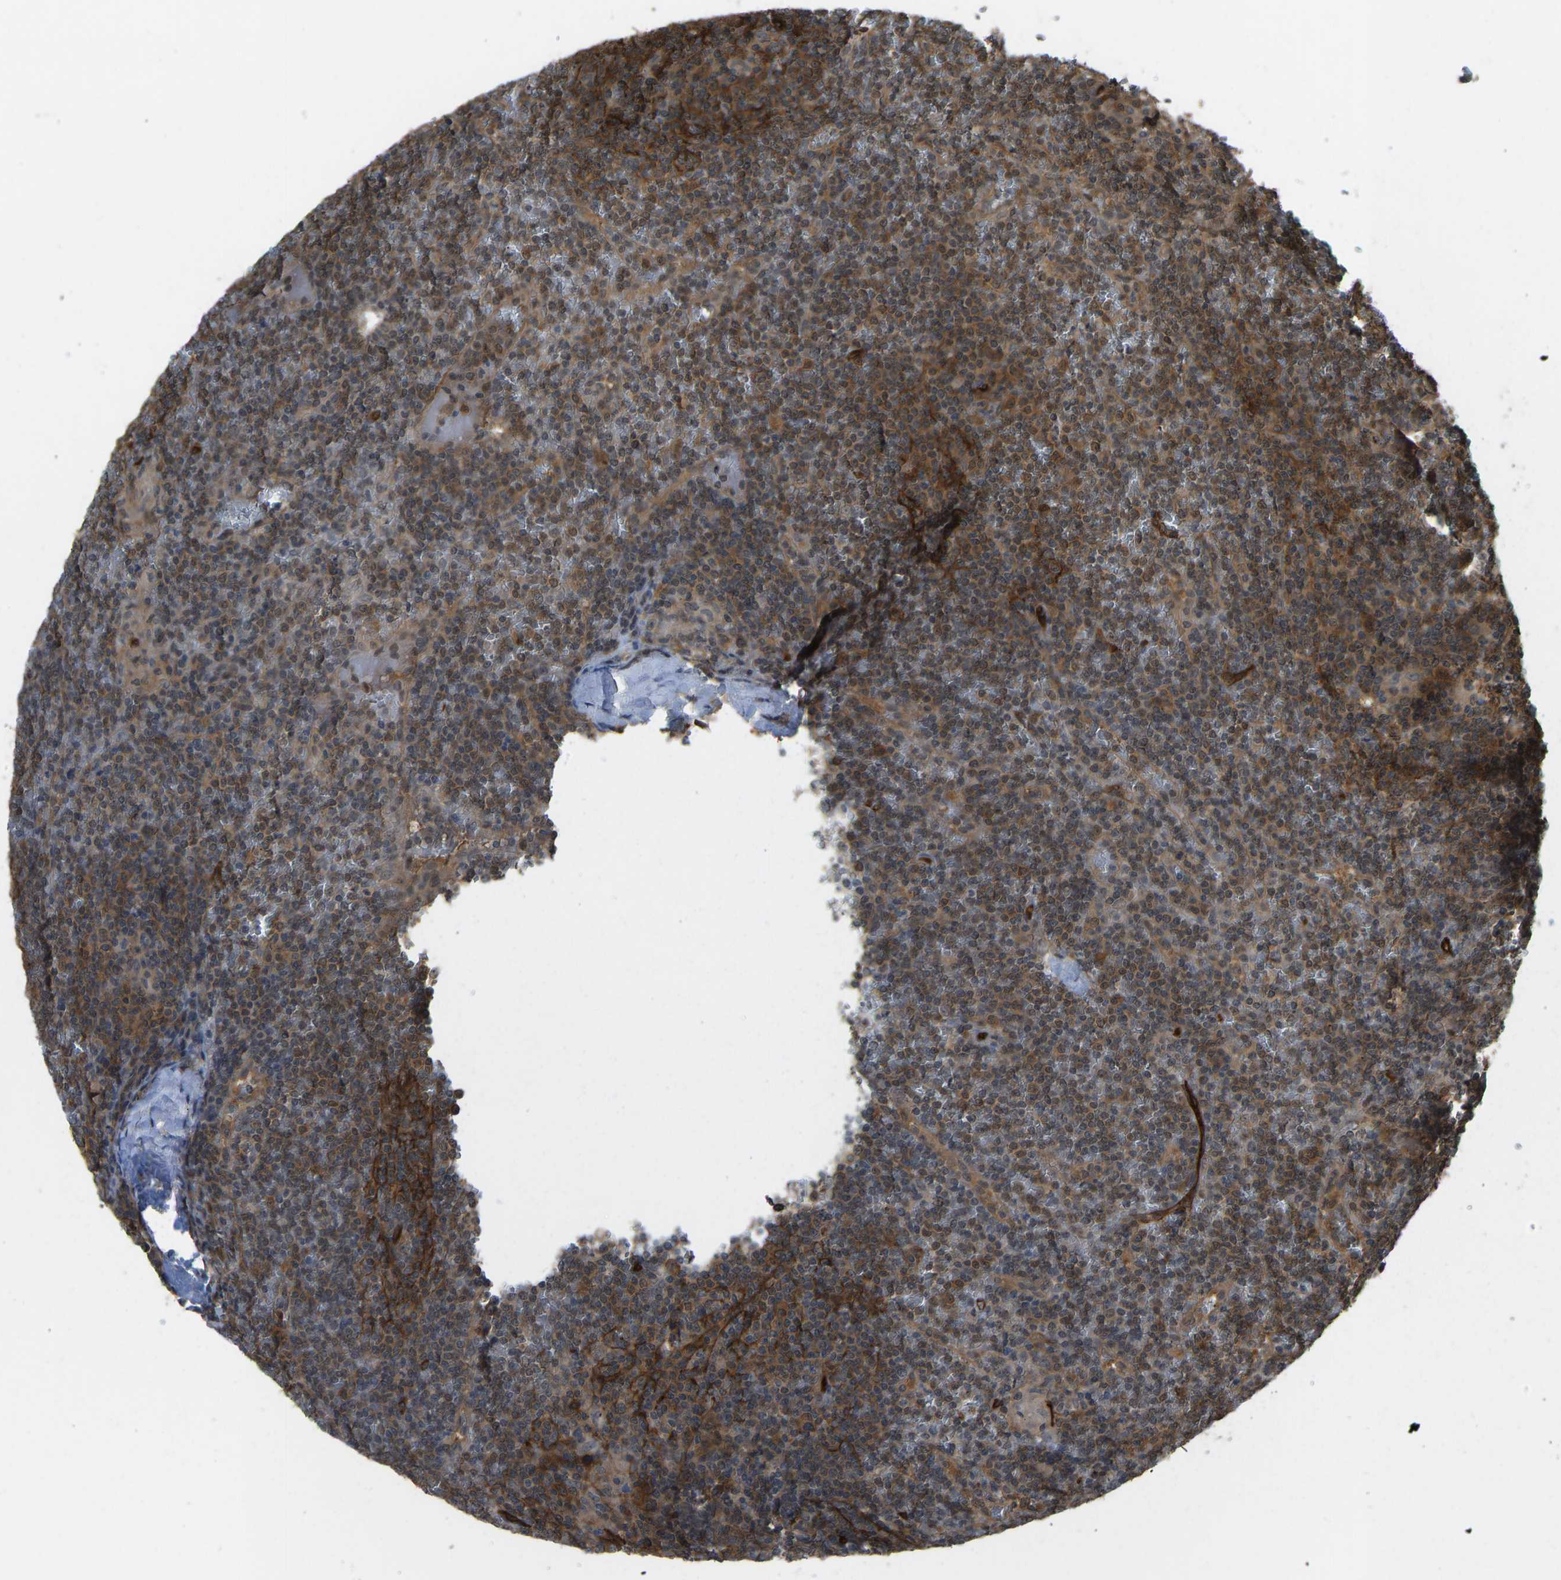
{"staining": {"intensity": "moderate", "quantity": ">75%", "location": "cytoplasmic/membranous,nuclear"}, "tissue": "lymphoma", "cell_type": "Tumor cells", "image_type": "cancer", "snomed": [{"axis": "morphology", "description": "Malignant lymphoma, non-Hodgkin's type, Low grade"}, {"axis": "topography", "description": "Spleen"}], "caption": "Moderate cytoplasmic/membranous and nuclear staining for a protein is present in approximately >75% of tumor cells of malignant lymphoma, non-Hodgkin's type (low-grade) using immunohistochemistry (IHC).", "gene": "CCT8", "patient": {"sex": "female", "age": 19}}